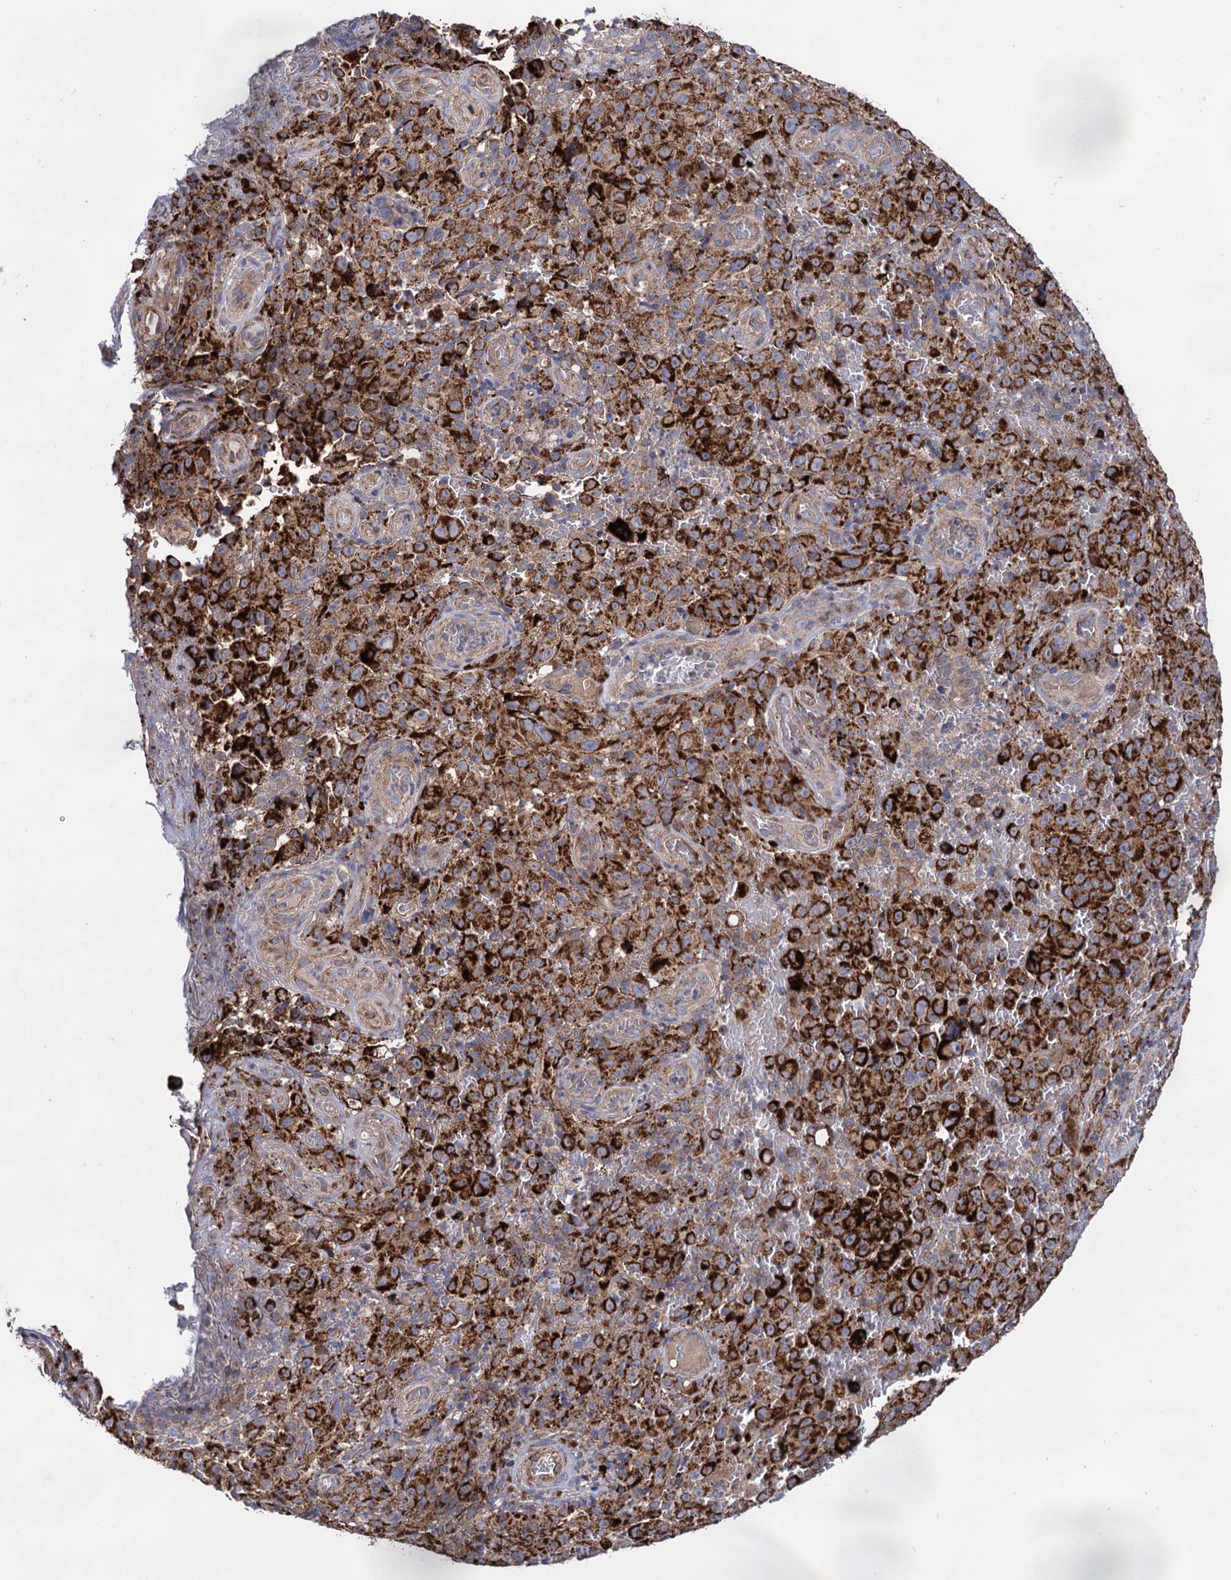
{"staining": {"intensity": "strong", "quantity": ">75%", "location": "cytoplasmic/membranous"}, "tissue": "melanoma", "cell_type": "Tumor cells", "image_type": "cancer", "snomed": [{"axis": "morphology", "description": "Malignant melanoma, NOS"}, {"axis": "topography", "description": "Skin"}], "caption": "An immunohistochemistry (IHC) image of tumor tissue is shown. Protein staining in brown highlights strong cytoplasmic/membranous positivity in malignant melanoma within tumor cells.", "gene": "IQCH", "patient": {"sex": "female", "age": 82}}